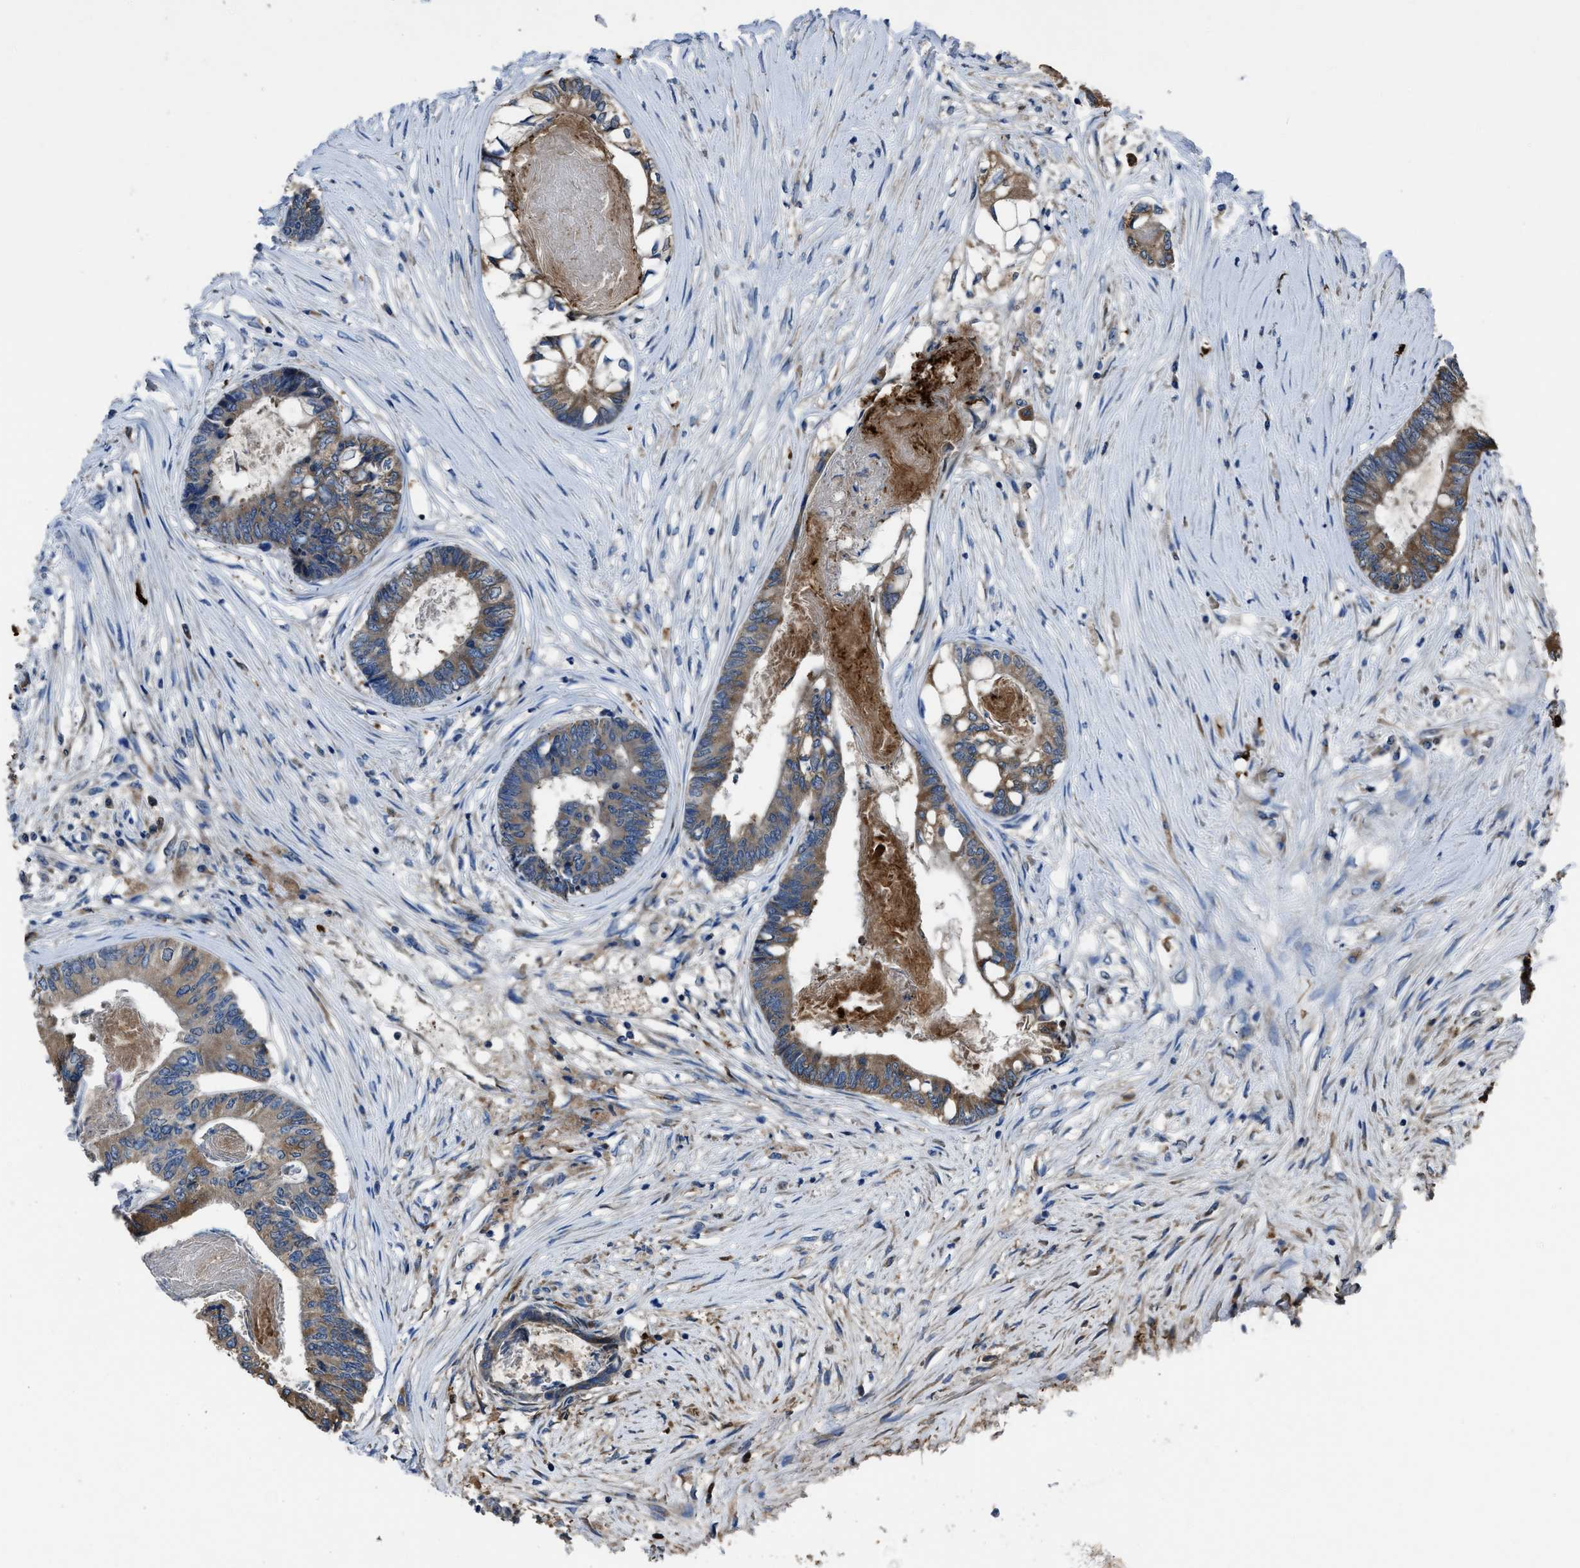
{"staining": {"intensity": "moderate", "quantity": ">75%", "location": "cytoplasmic/membranous"}, "tissue": "colorectal cancer", "cell_type": "Tumor cells", "image_type": "cancer", "snomed": [{"axis": "morphology", "description": "Adenocarcinoma, NOS"}, {"axis": "topography", "description": "Rectum"}], "caption": "Protein expression analysis of colorectal cancer (adenocarcinoma) demonstrates moderate cytoplasmic/membranous positivity in about >75% of tumor cells.", "gene": "ANGPT1", "patient": {"sex": "male", "age": 63}}